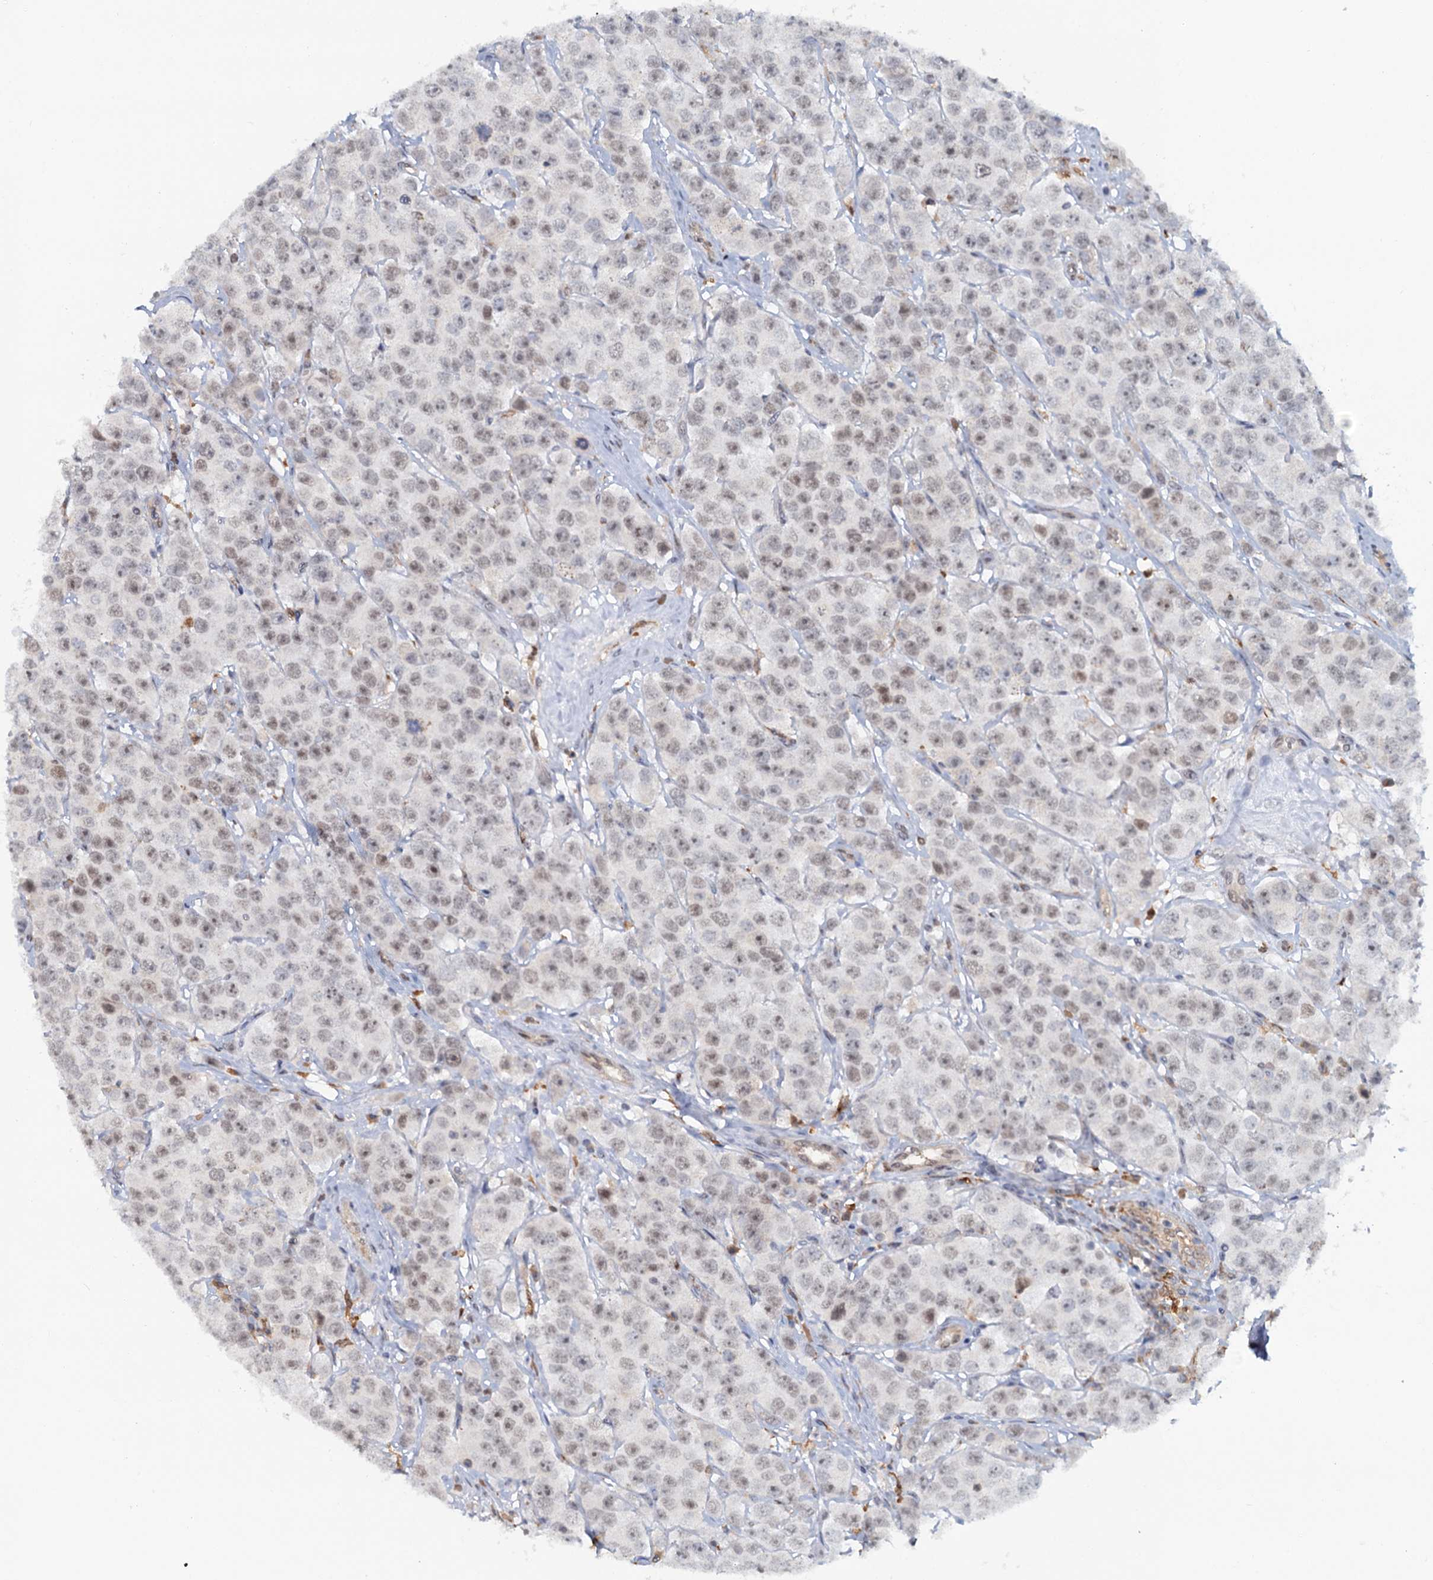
{"staining": {"intensity": "weak", "quantity": "25%-75%", "location": "nuclear"}, "tissue": "testis cancer", "cell_type": "Tumor cells", "image_type": "cancer", "snomed": [{"axis": "morphology", "description": "Seminoma, NOS"}, {"axis": "topography", "description": "Testis"}], "caption": "The histopathology image demonstrates a brown stain indicating the presence of a protein in the nuclear of tumor cells in seminoma (testis).", "gene": "C1D", "patient": {"sex": "male", "age": 28}}